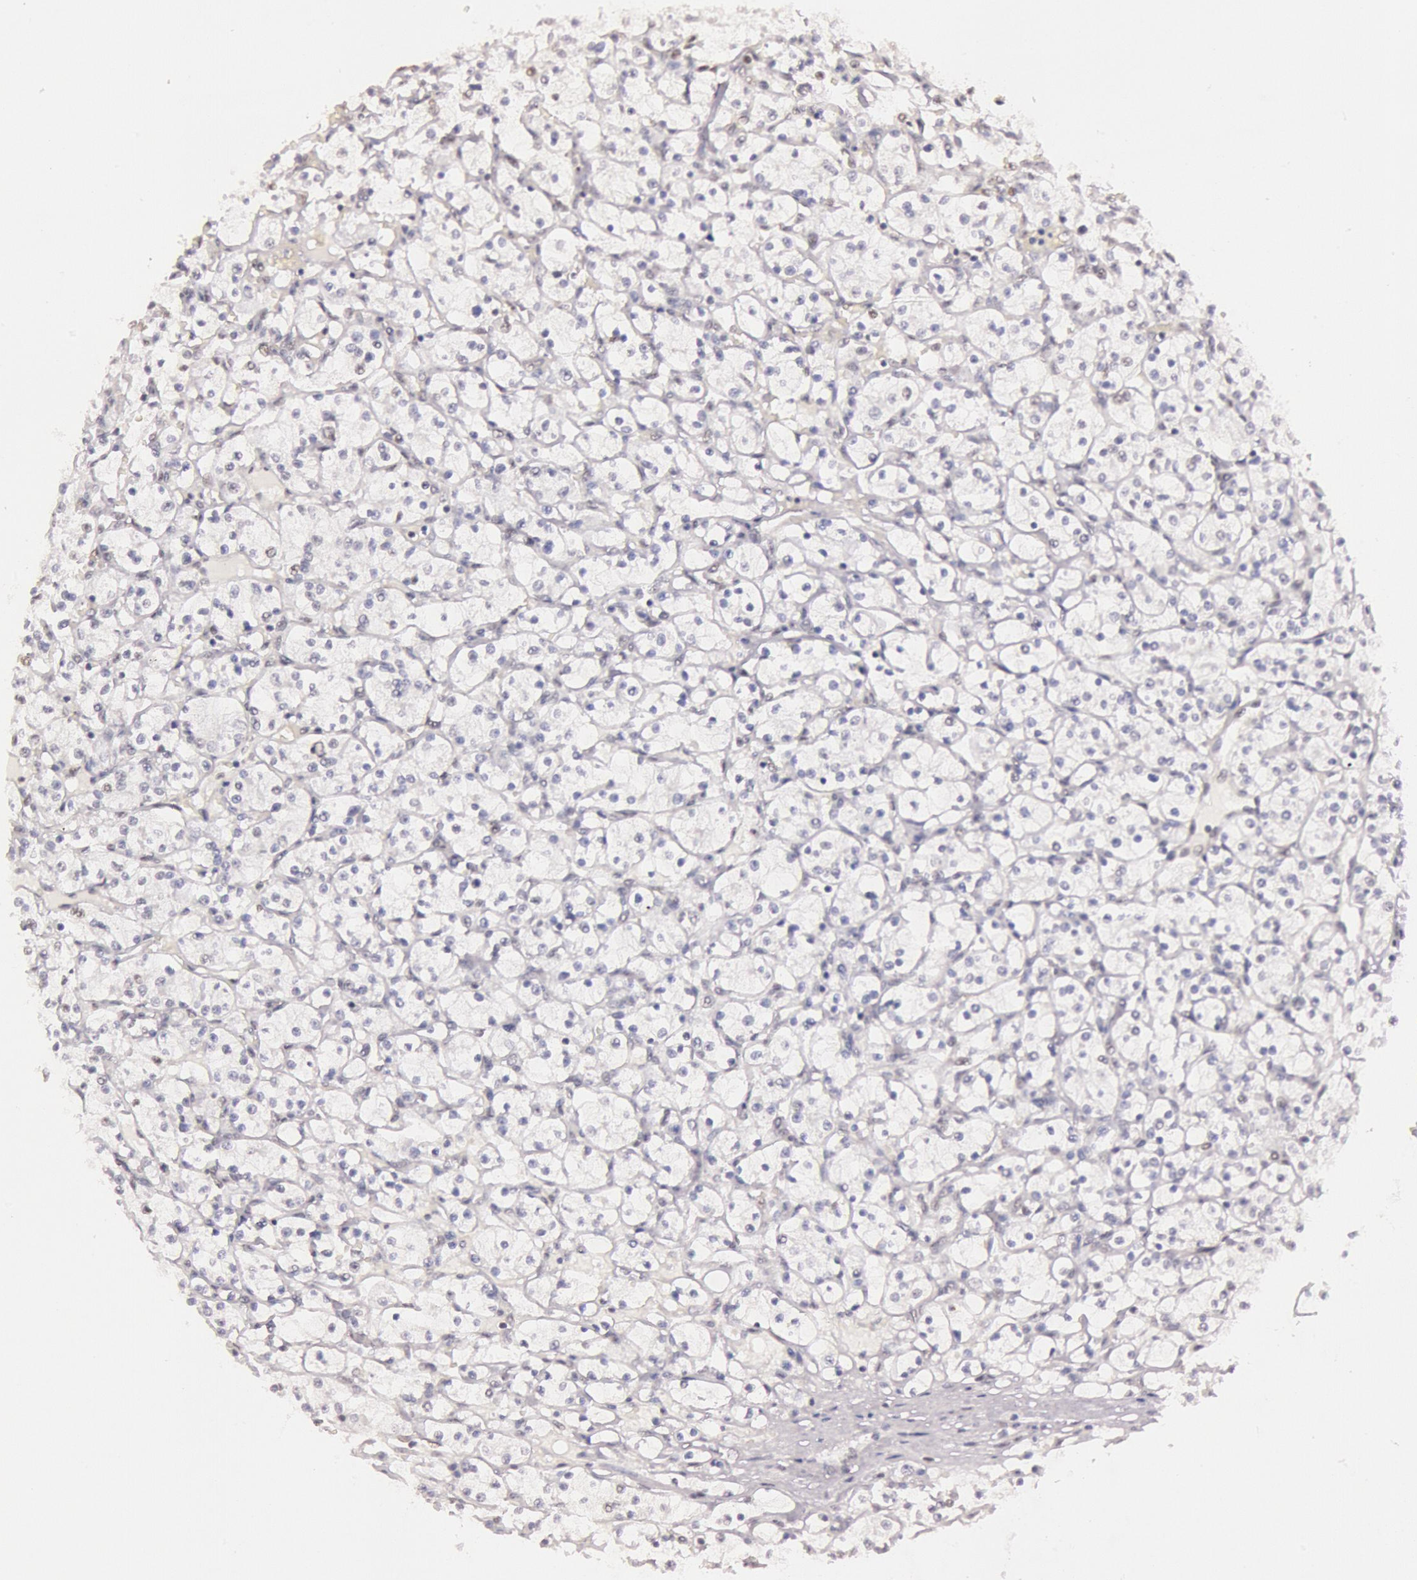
{"staining": {"intensity": "negative", "quantity": "none", "location": "none"}, "tissue": "renal cancer", "cell_type": "Tumor cells", "image_type": "cancer", "snomed": [{"axis": "morphology", "description": "Adenocarcinoma, NOS"}, {"axis": "topography", "description": "Kidney"}], "caption": "This is an IHC photomicrograph of renal adenocarcinoma. There is no expression in tumor cells.", "gene": "TASL", "patient": {"sex": "male", "age": 61}}